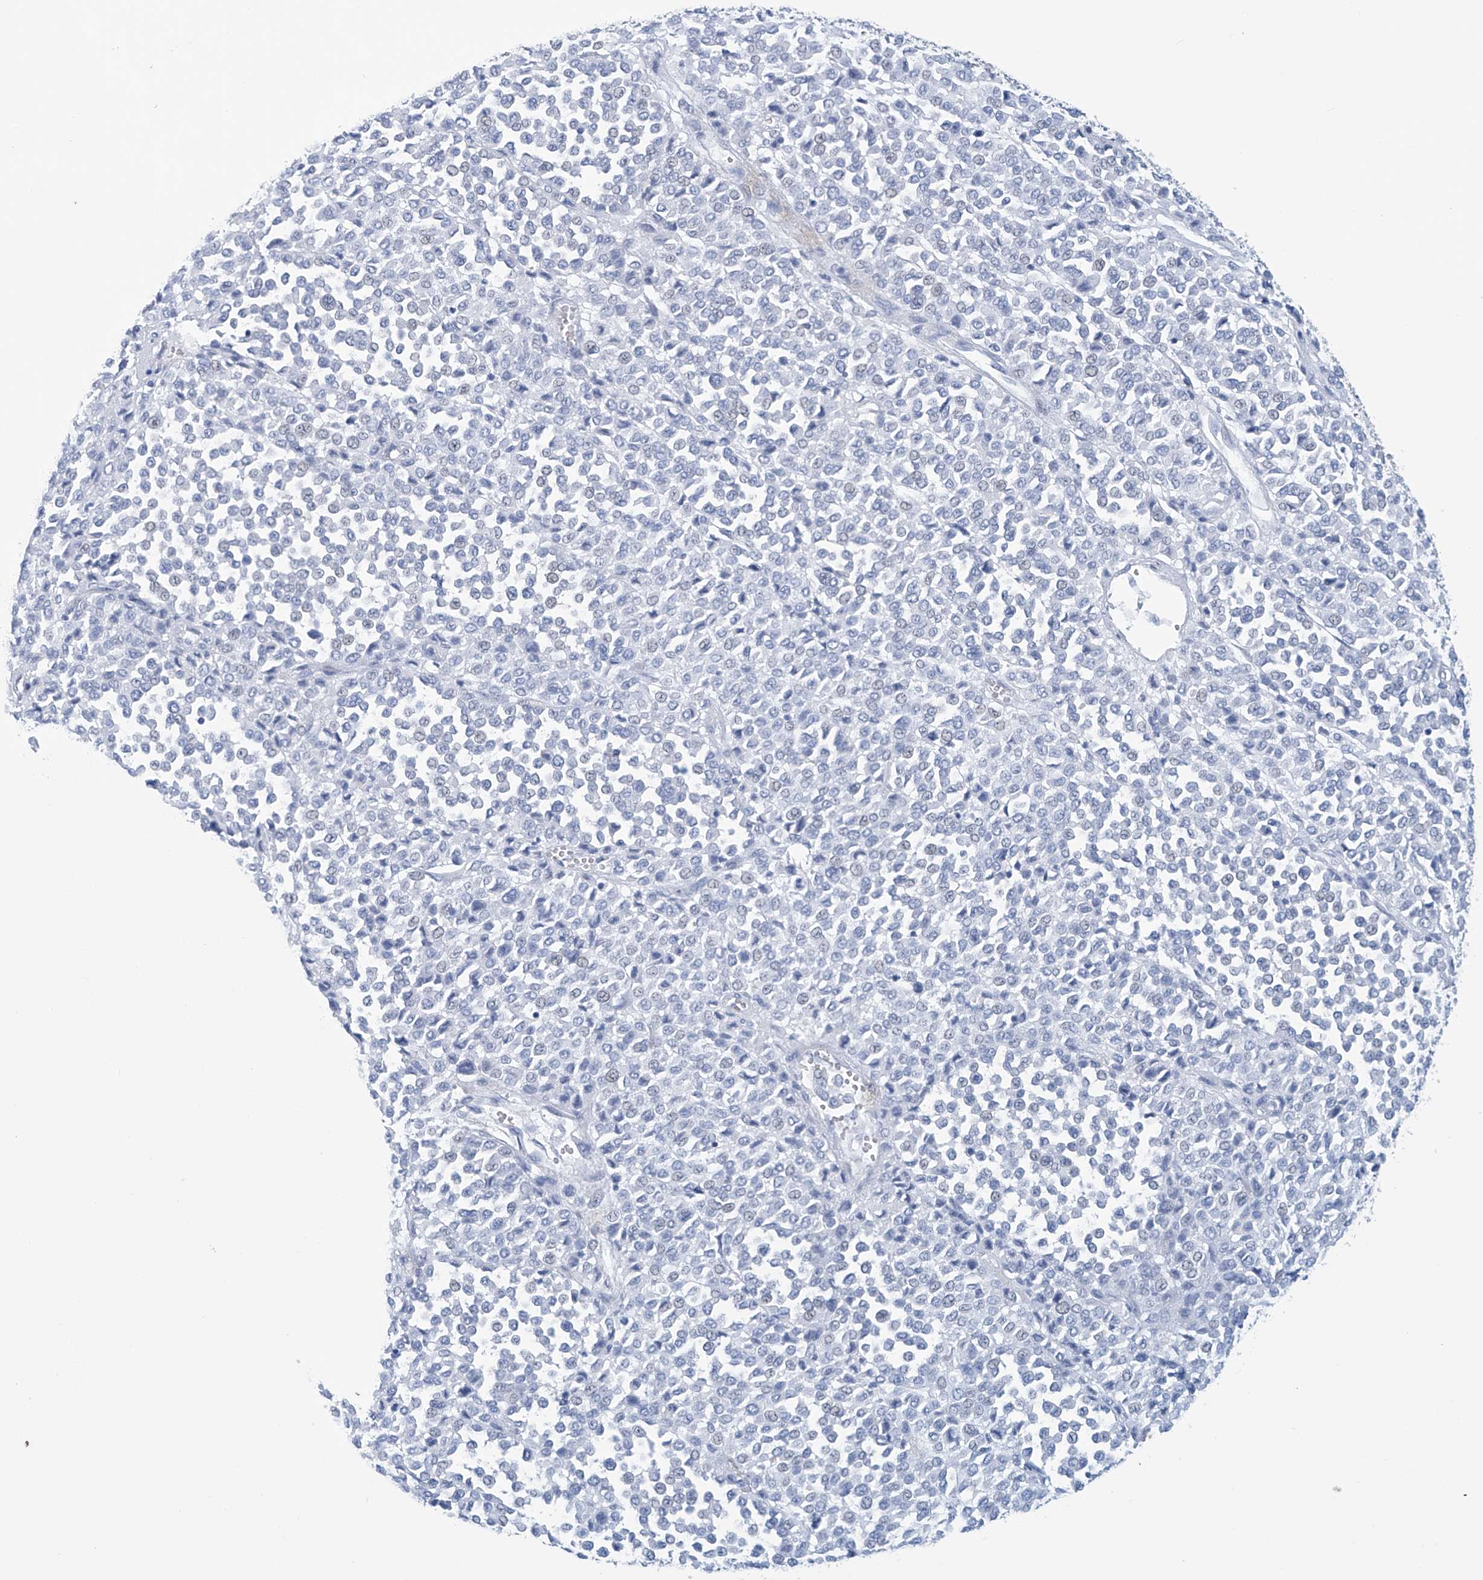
{"staining": {"intensity": "negative", "quantity": "none", "location": "none"}, "tissue": "melanoma", "cell_type": "Tumor cells", "image_type": "cancer", "snomed": [{"axis": "morphology", "description": "Malignant melanoma, Metastatic site"}, {"axis": "topography", "description": "Pancreas"}], "caption": "This is an IHC photomicrograph of human melanoma. There is no staining in tumor cells.", "gene": "DSP", "patient": {"sex": "female", "age": 30}}